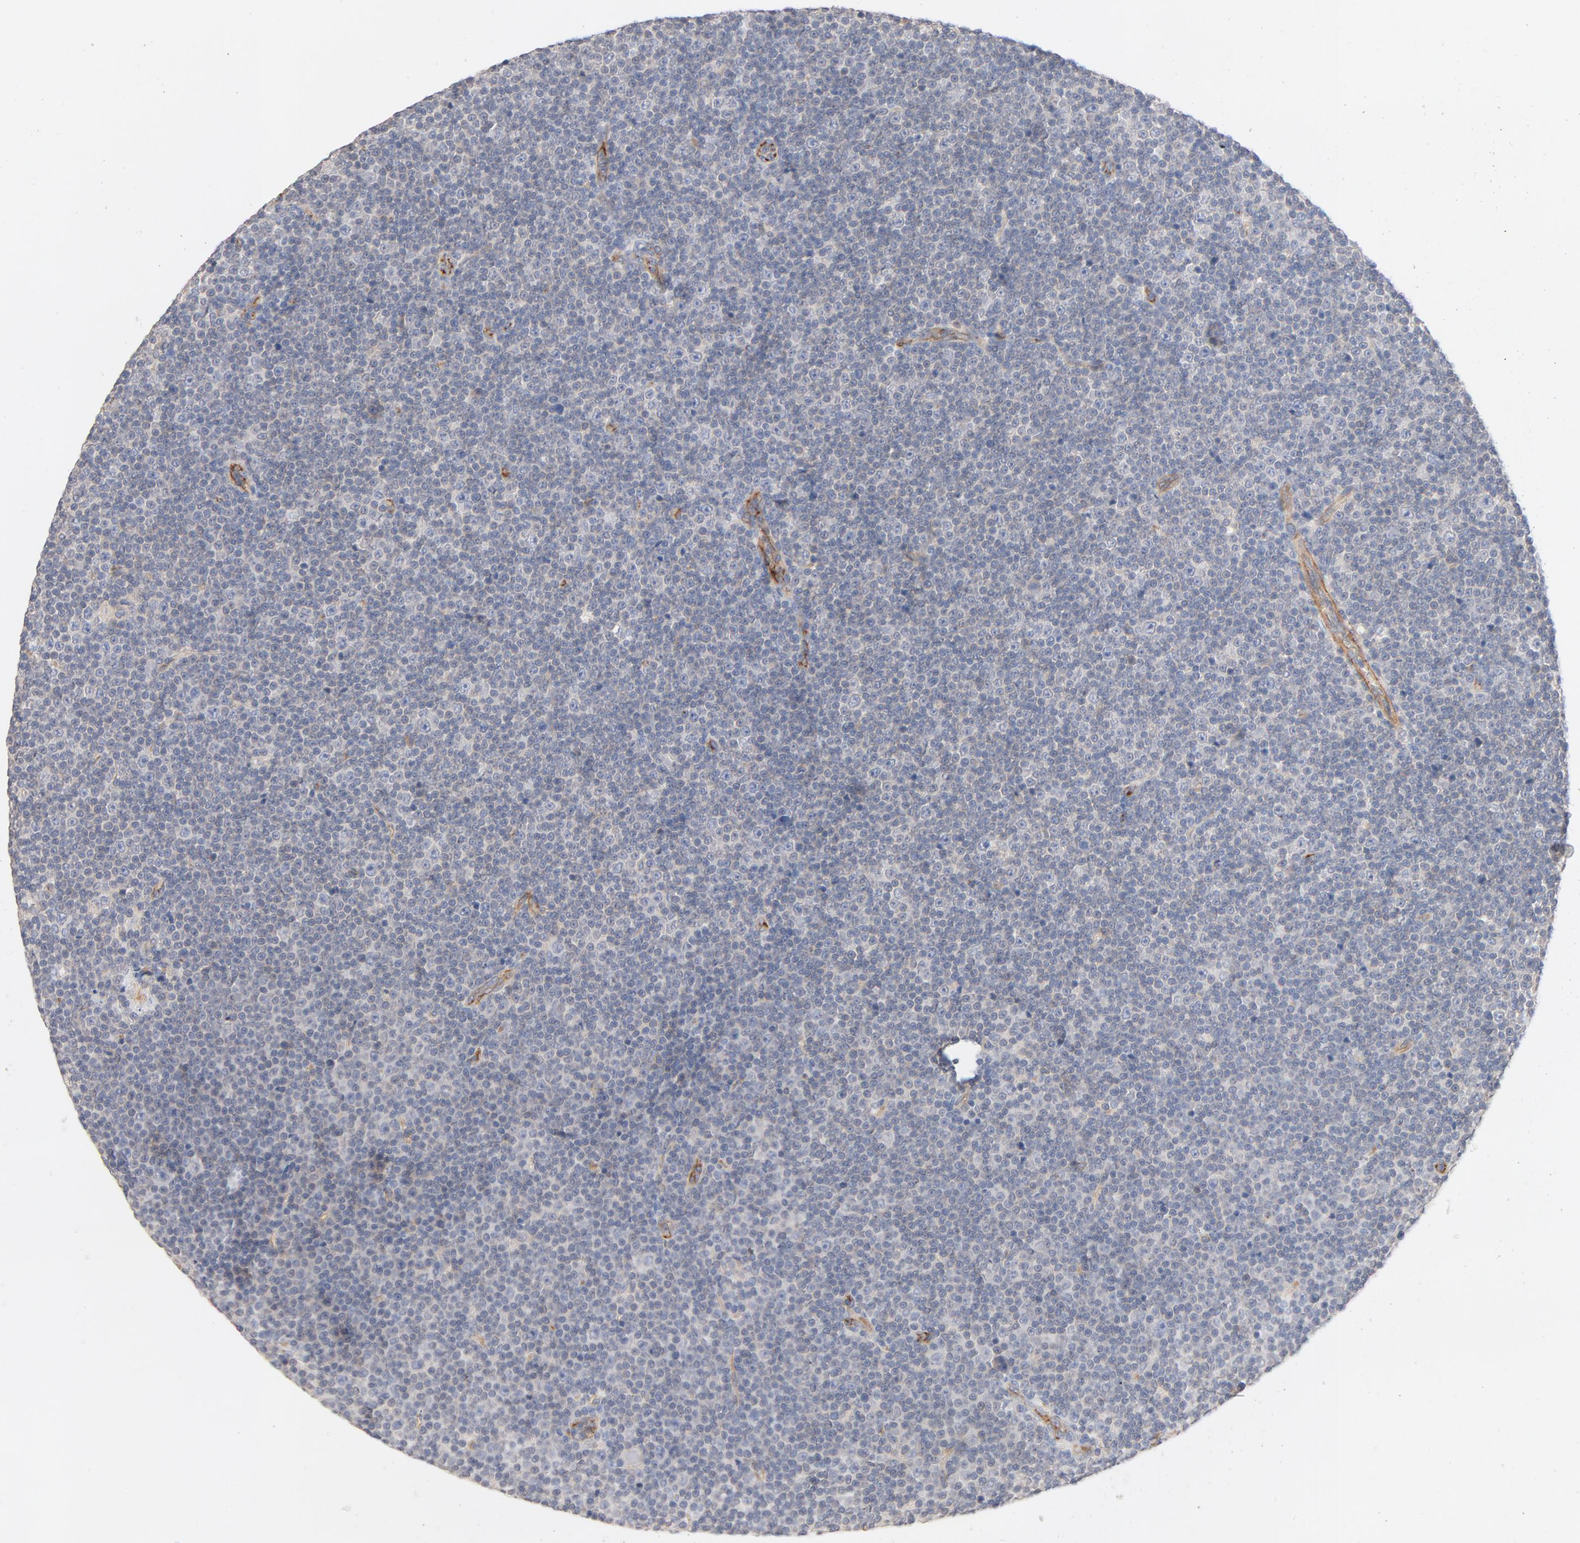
{"staining": {"intensity": "negative", "quantity": "none", "location": "none"}, "tissue": "lymphoma", "cell_type": "Tumor cells", "image_type": "cancer", "snomed": [{"axis": "morphology", "description": "Malignant lymphoma, non-Hodgkin's type, Low grade"}, {"axis": "topography", "description": "Lymph node"}], "caption": "Tumor cells are negative for protein expression in human low-grade malignant lymphoma, non-Hodgkin's type. (Stains: DAB IHC with hematoxylin counter stain, Microscopy: brightfield microscopy at high magnification).", "gene": "STRN3", "patient": {"sex": "female", "age": 67}}